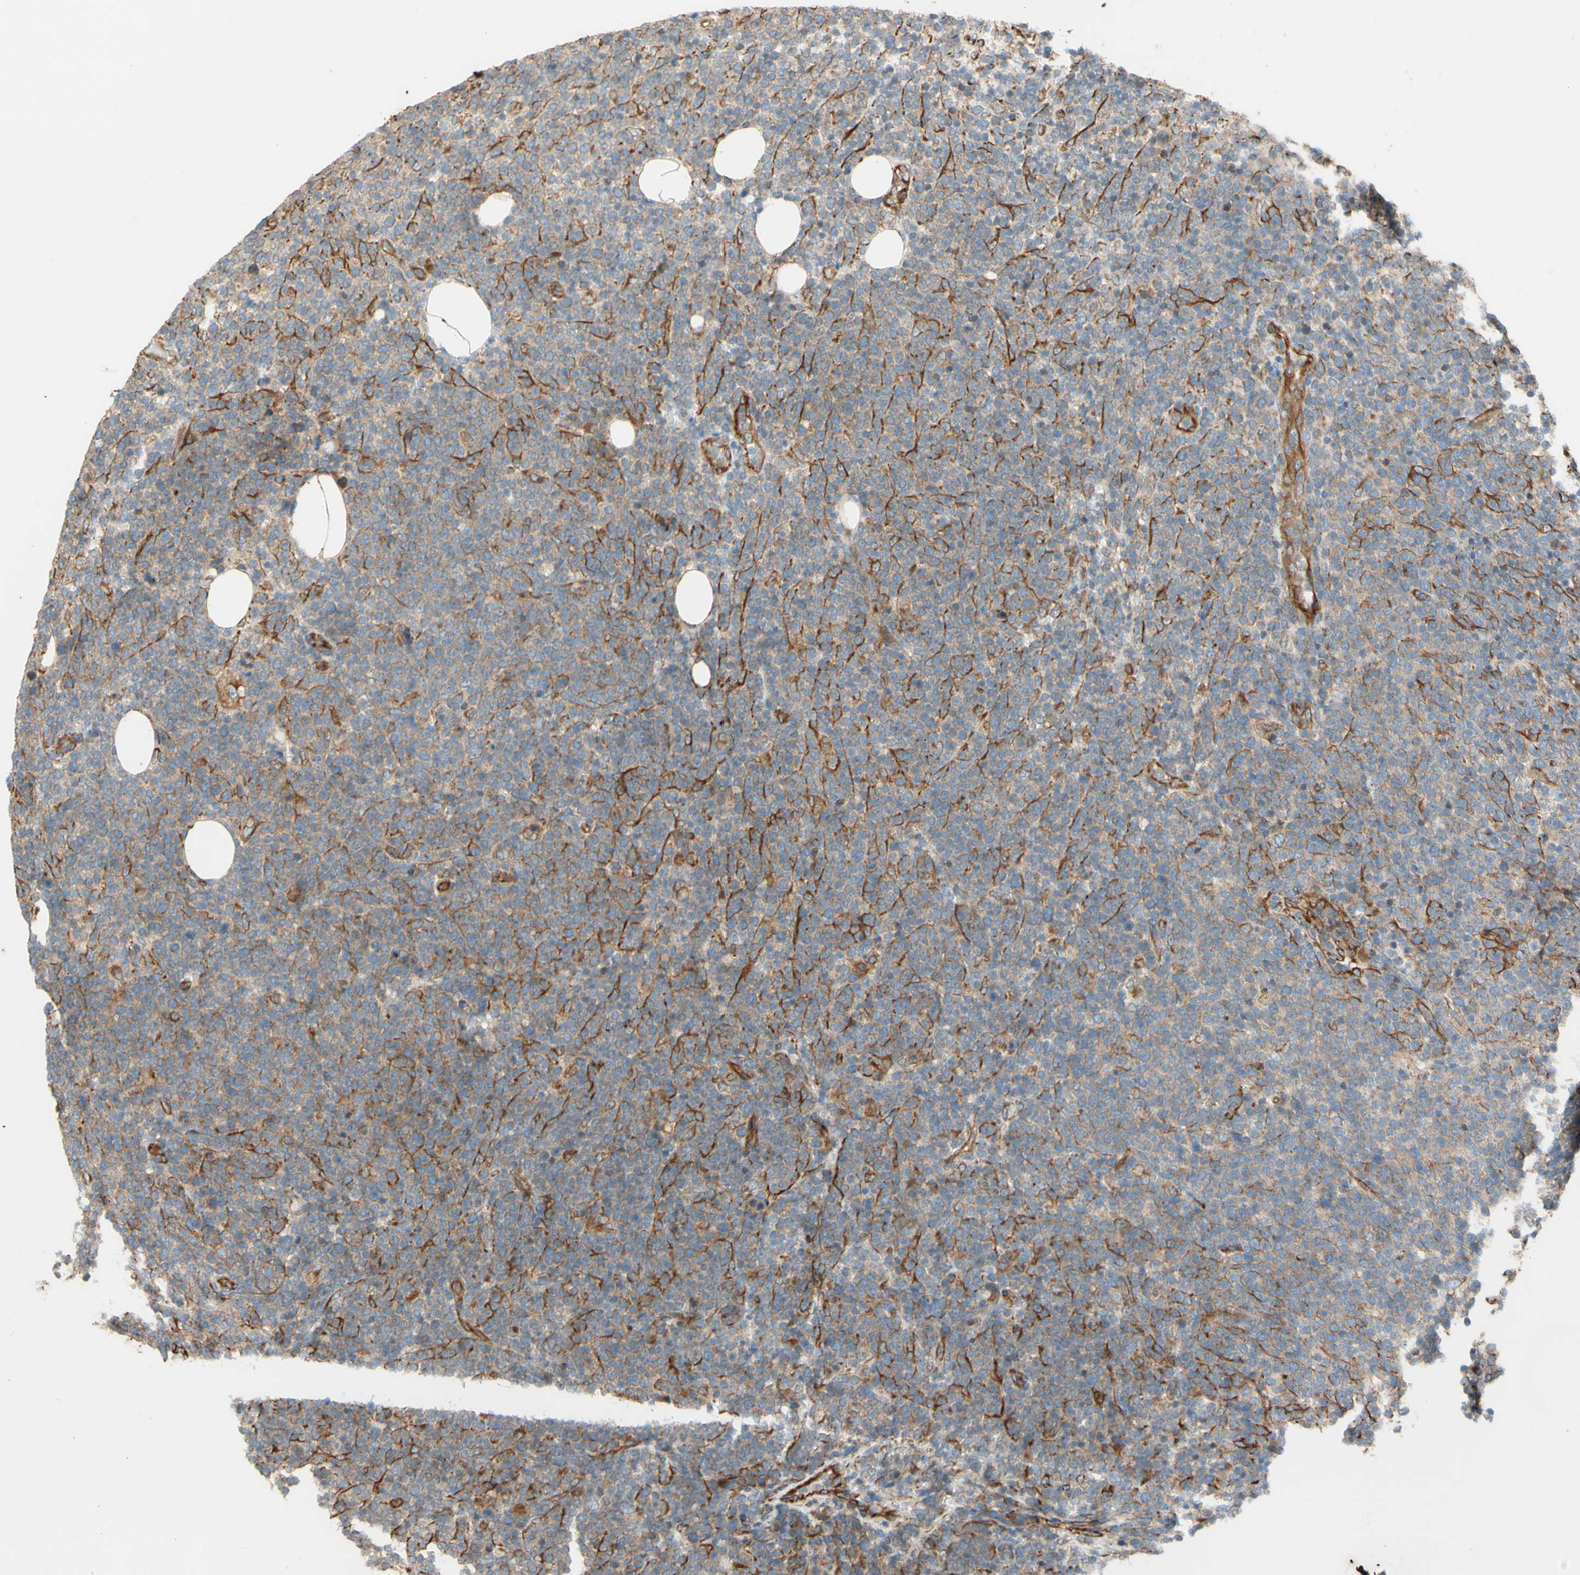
{"staining": {"intensity": "weak", "quantity": ">75%", "location": "cytoplasmic/membranous"}, "tissue": "lymphoma", "cell_type": "Tumor cells", "image_type": "cancer", "snomed": [{"axis": "morphology", "description": "Malignant lymphoma, non-Hodgkin's type, High grade"}, {"axis": "topography", "description": "Lymph node"}], "caption": "Protein staining of high-grade malignant lymphoma, non-Hodgkin's type tissue shows weak cytoplasmic/membranous expression in approximately >75% of tumor cells.", "gene": "C1orf43", "patient": {"sex": "male", "age": 61}}